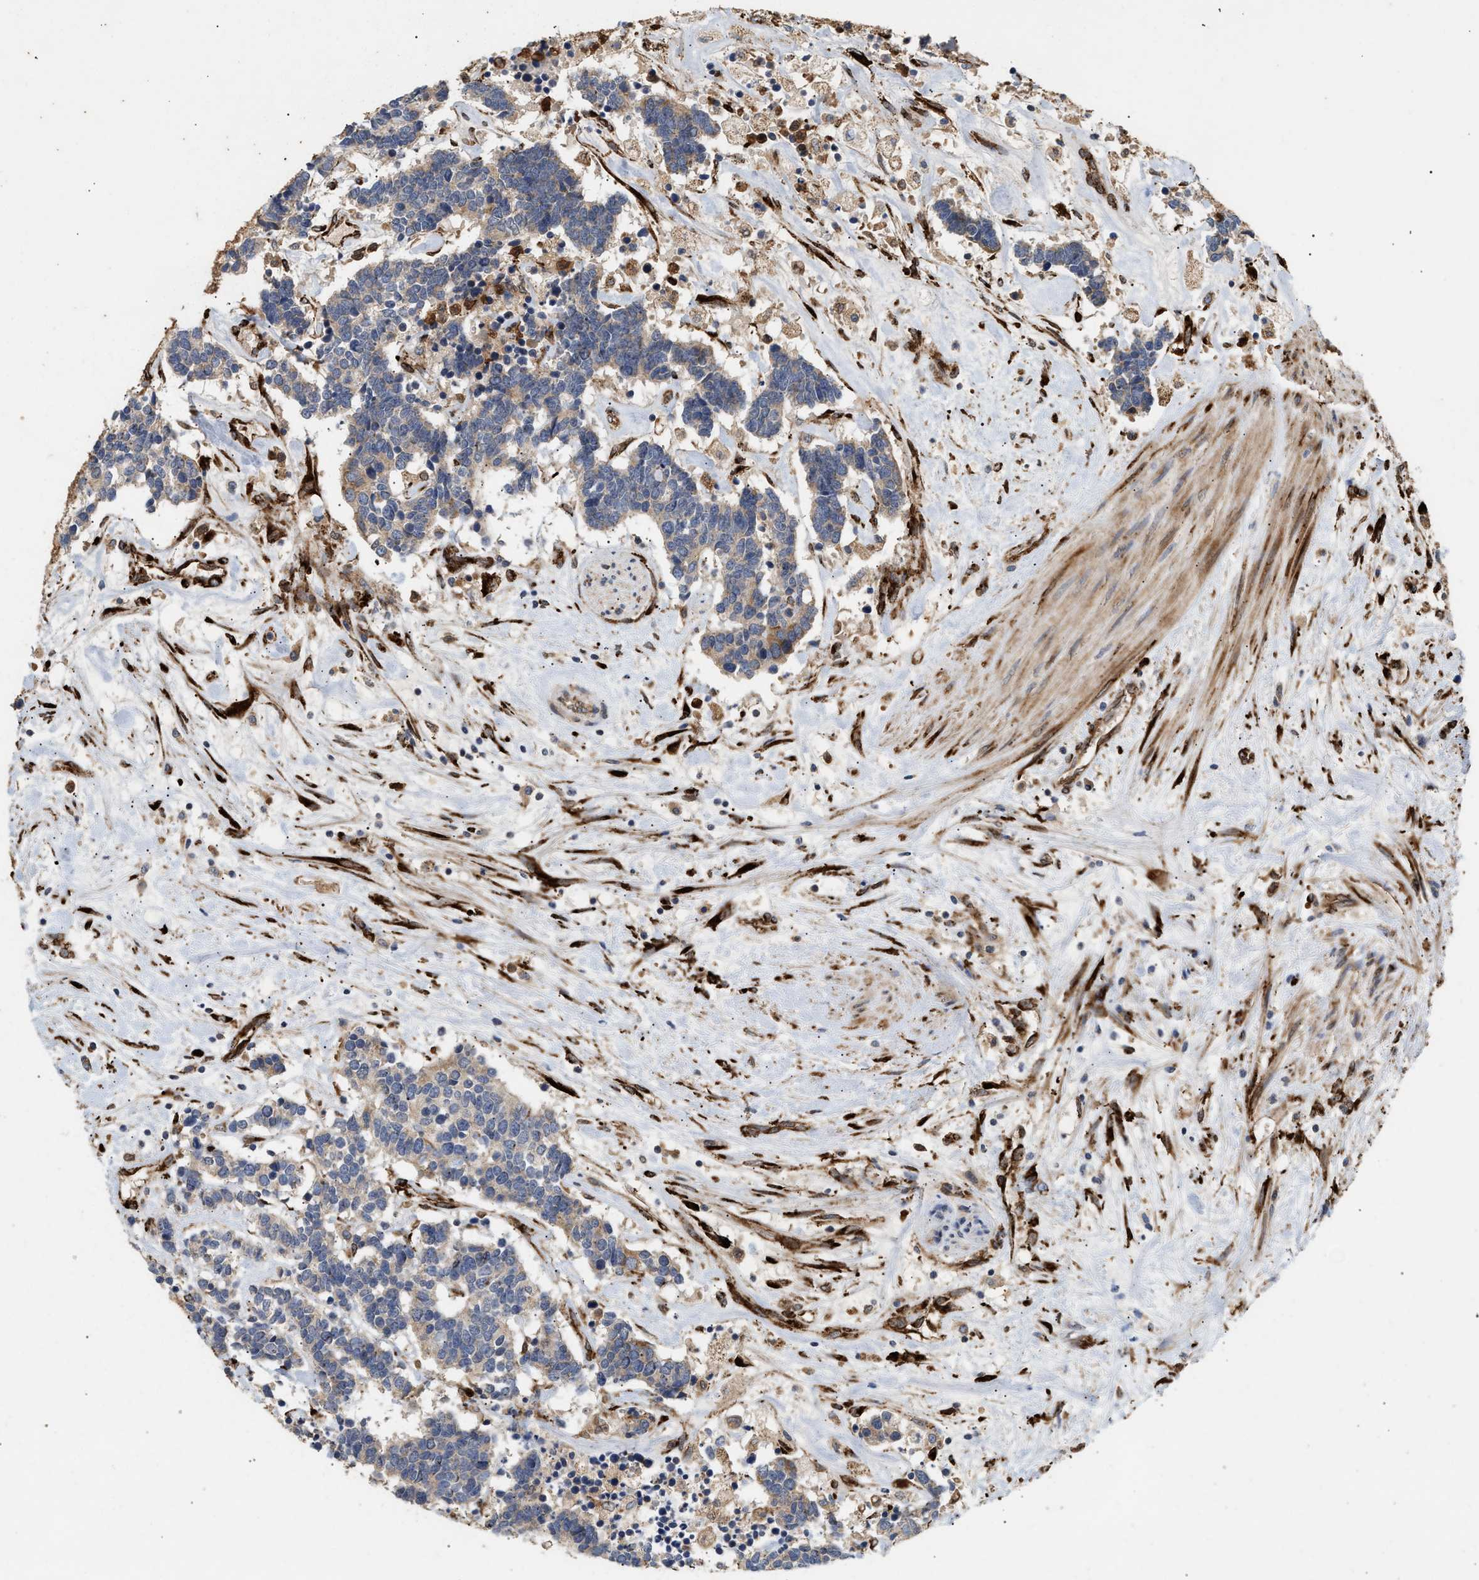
{"staining": {"intensity": "weak", "quantity": "25%-75%", "location": "cytoplasmic/membranous"}, "tissue": "carcinoid", "cell_type": "Tumor cells", "image_type": "cancer", "snomed": [{"axis": "morphology", "description": "Carcinoma, NOS"}, {"axis": "morphology", "description": "Carcinoid, malignant, NOS"}, {"axis": "topography", "description": "Urinary bladder"}], "caption": "A micrograph of carcinoma stained for a protein exhibits weak cytoplasmic/membranous brown staining in tumor cells.", "gene": "PLCD1", "patient": {"sex": "male", "age": 57}}